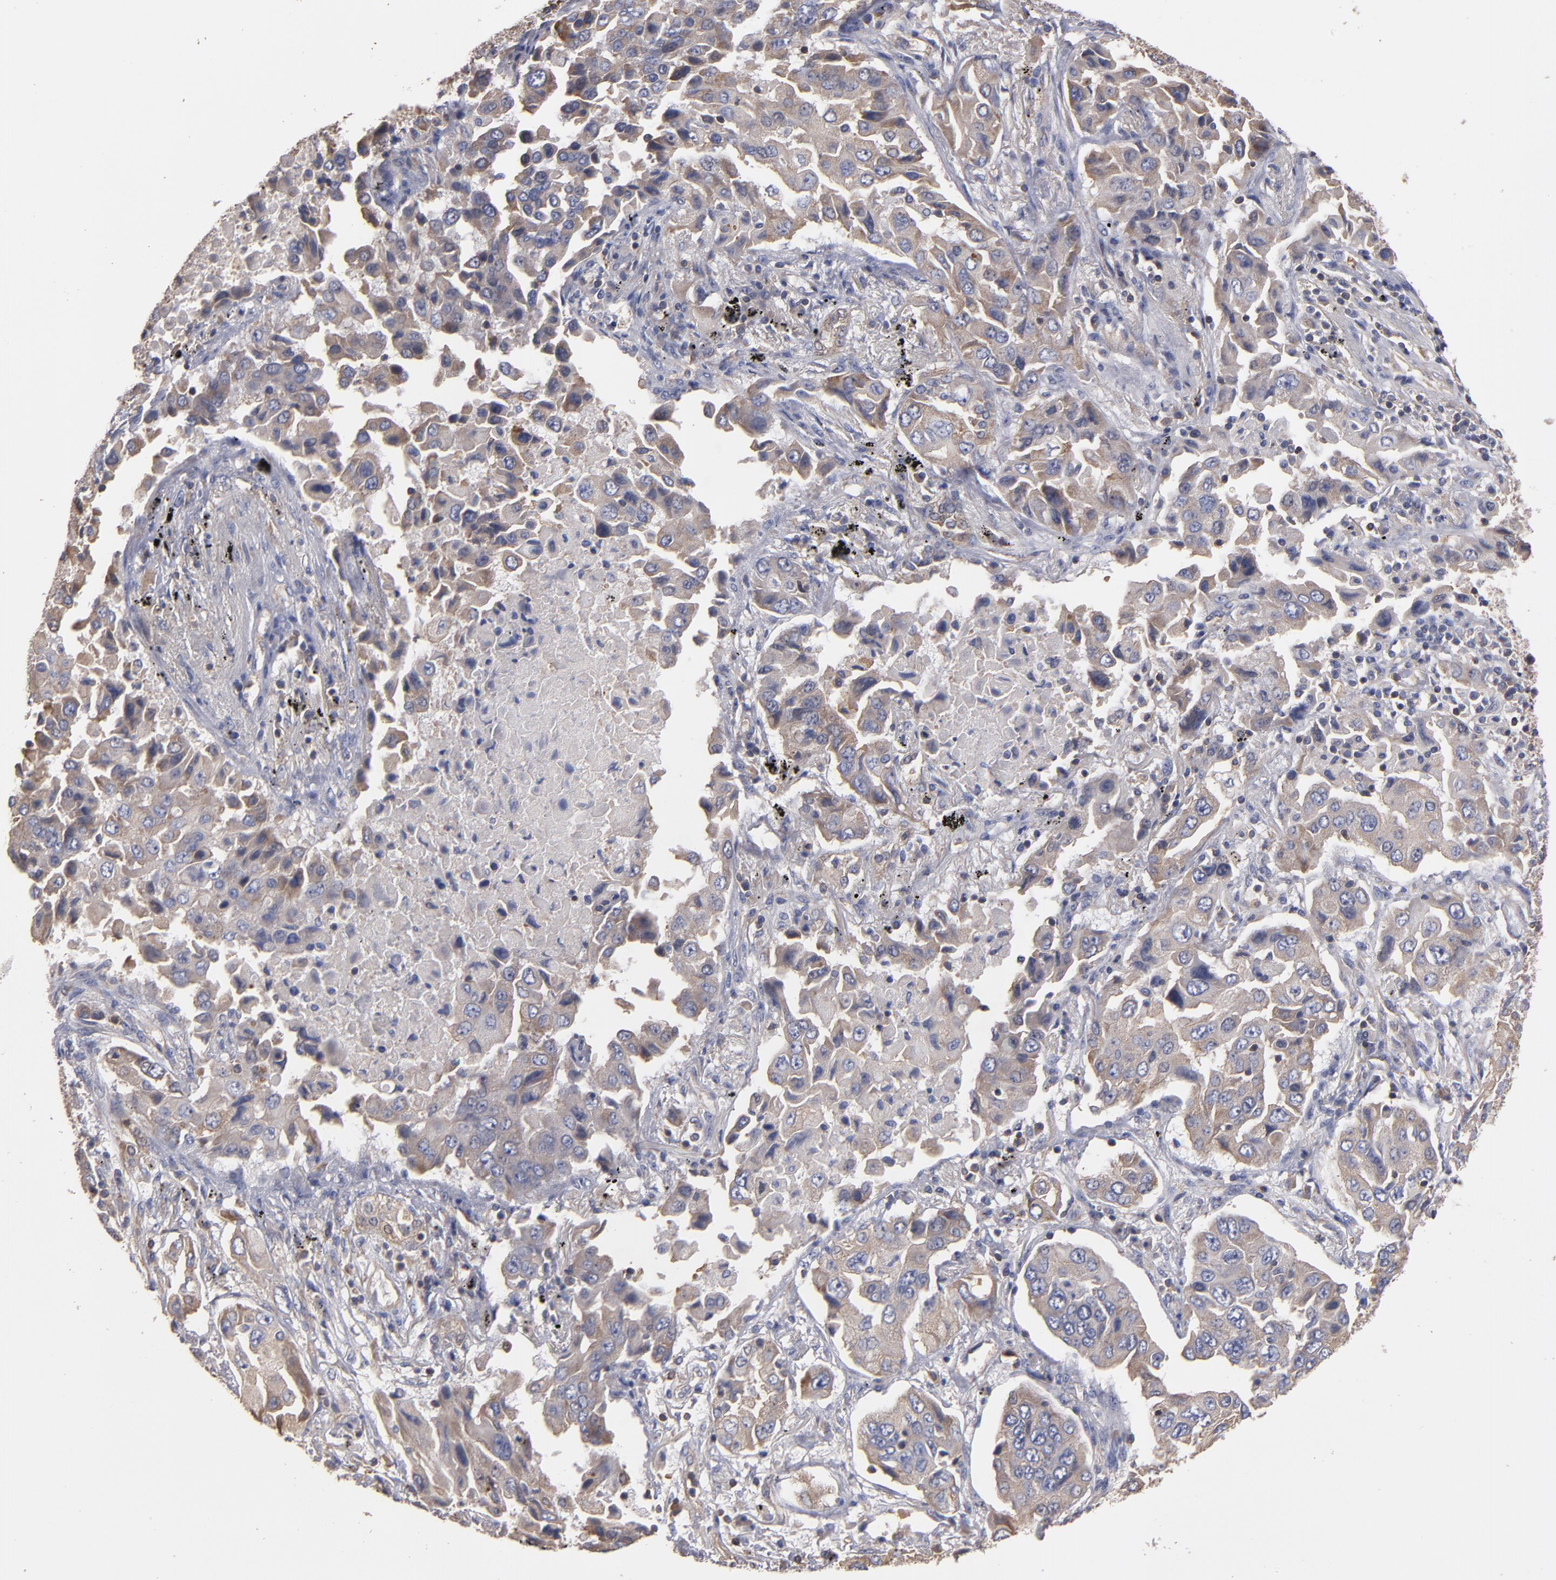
{"staining": {"intensity": "weak", "quantity": "<25%", "location": "cytoplasmic/membranous"}, "tissue": "lung cancer", "cell_type": "Tumor cells", "image_type": "cancer", "snomed": [{"axis": "morphology", "description": "Adenocarcinoma, NOS"}, {"axis": "topography", "description": "Lung"}], "caption": "A histopathology image of lung cancer stained for a protein displays no brown staining in tumor cells.", "gene": "ESYT2", "patient": {"sex": "female", "age": 65}}